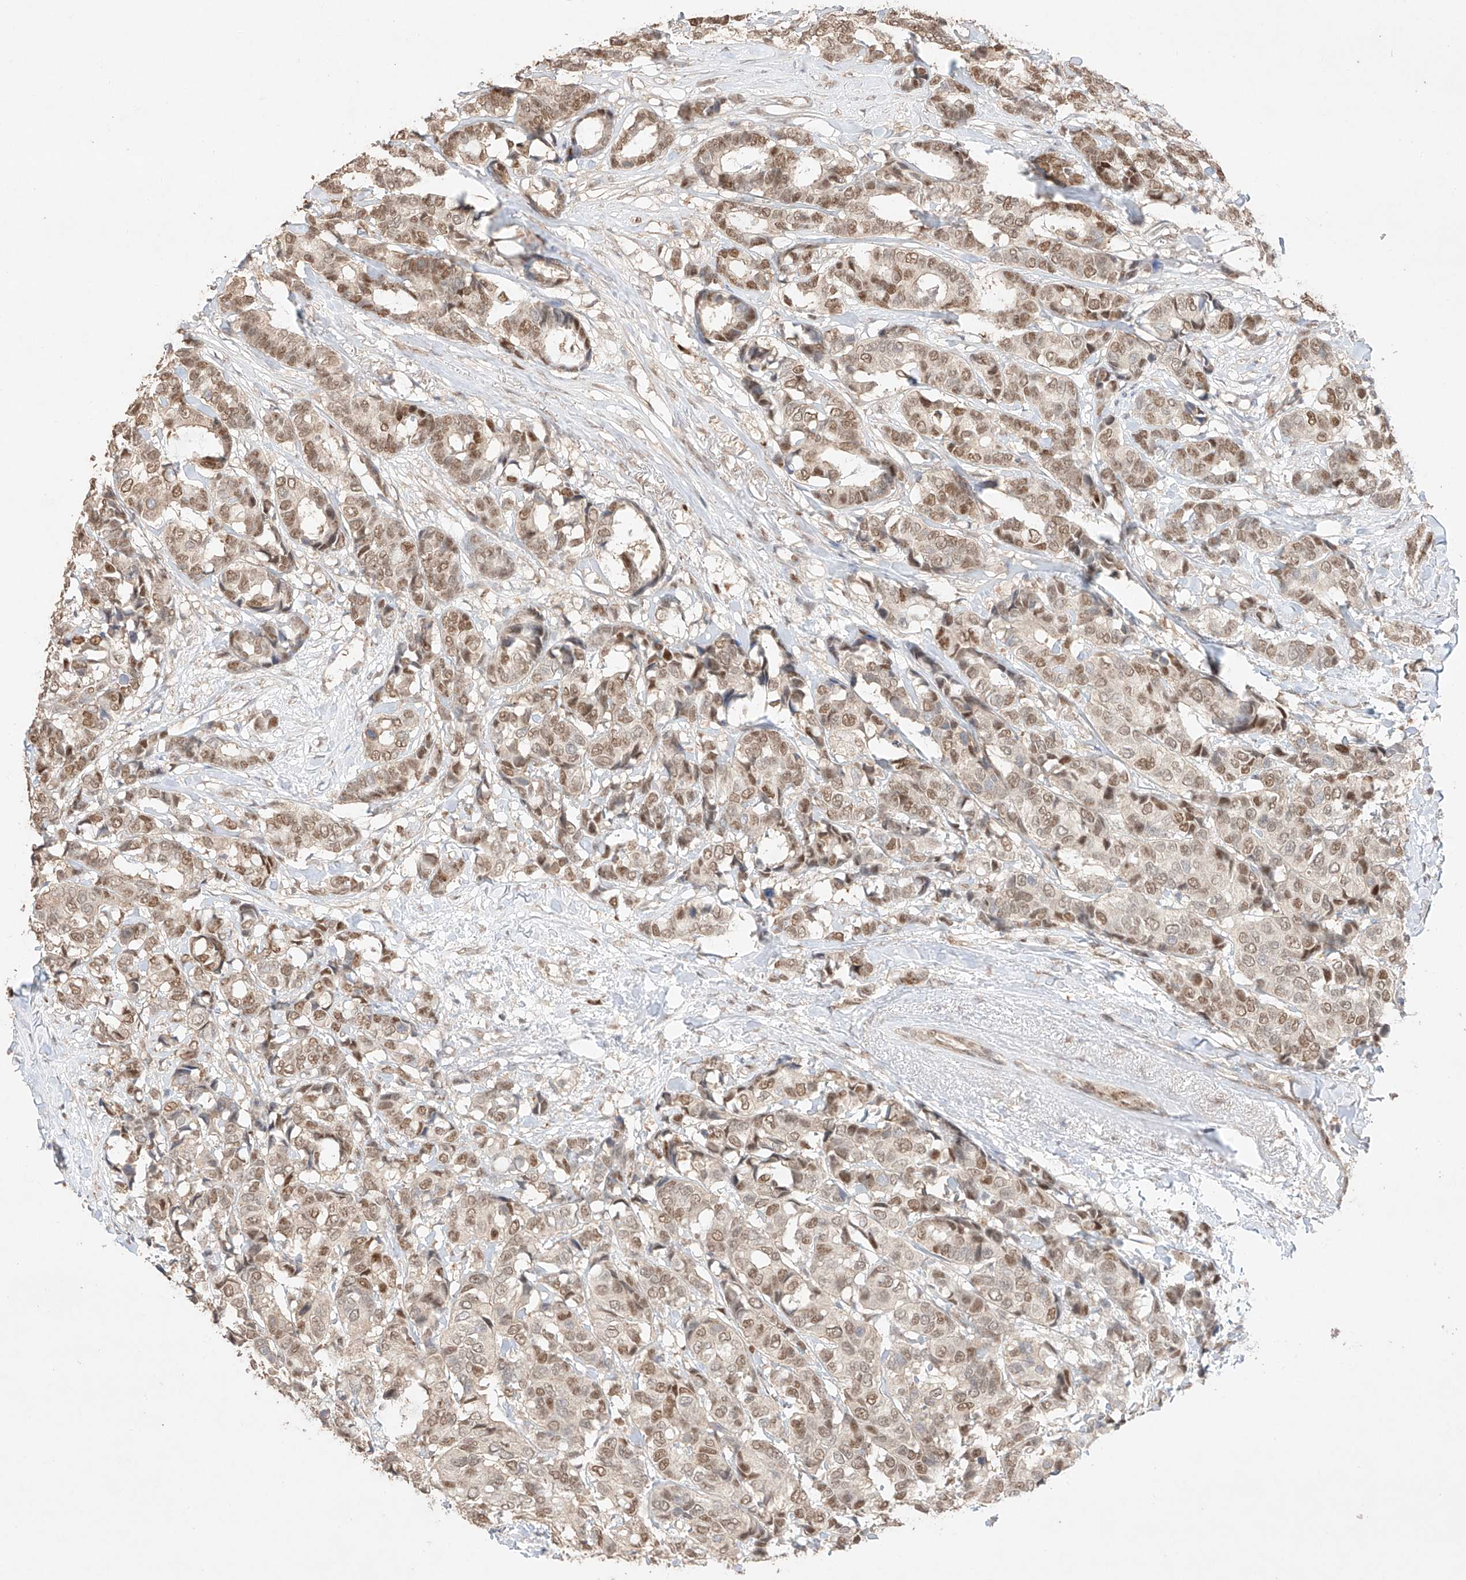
{"staining": {"intensity": "moderate", "quantity": ">75%", "location": "nuclear"}, "tissue": "breast cancer", "cell_type": "Tumor cells", "image_type": "cancer", "snomed": [{"axis": "morphology", "description": "Duct carcinoma"}, {"axis": "topography", "description": "Breast"}], "caption": "Protein expression analysis of human breast cancer reveals moderate nuclear staining in approximately >75% of tumor cells.", "gene": "APIP", "patient": {"sex": "female", "age": 87}}